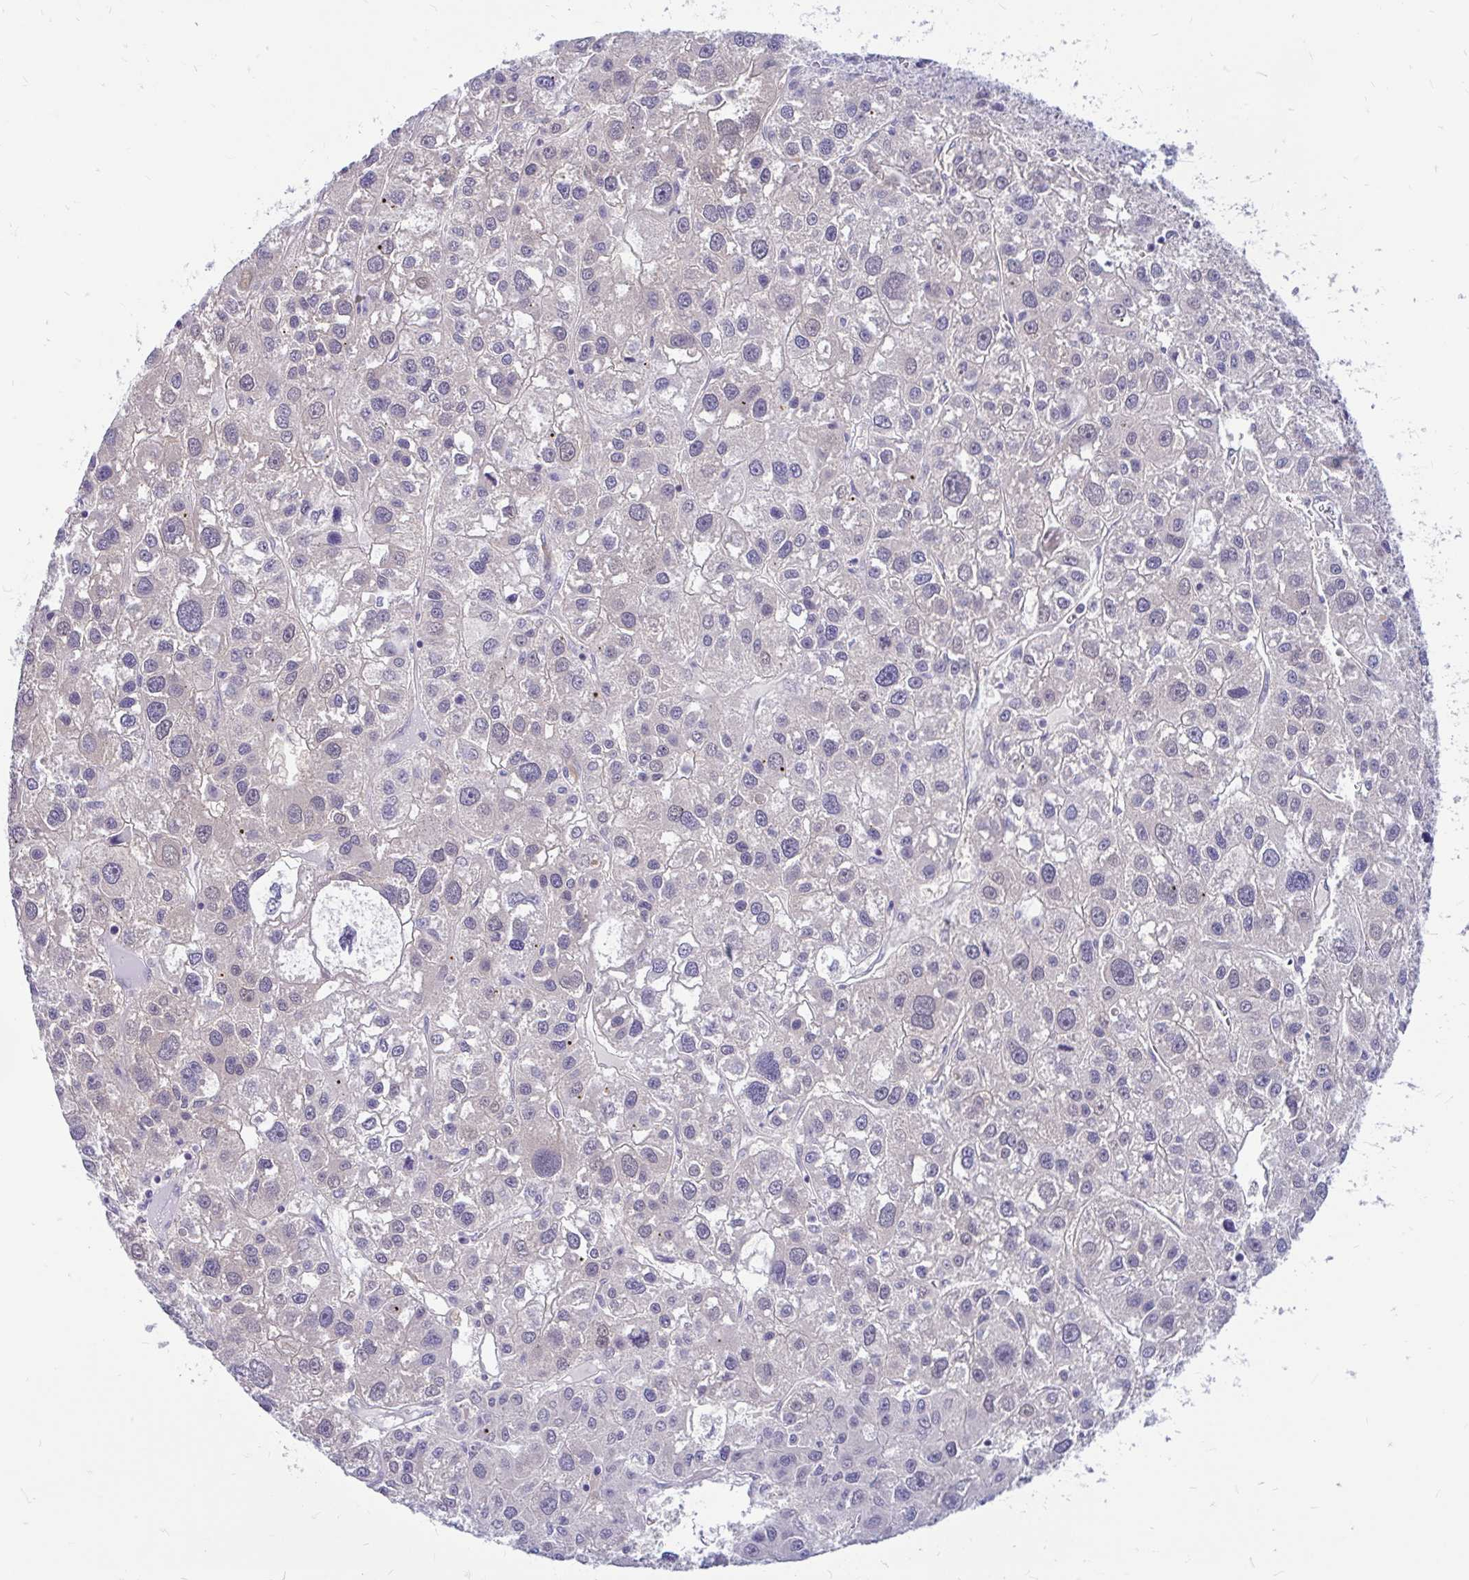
{"staining": {"intensity": "negative", "quantity": "none", "location": "none"}, "tissue": "liver cancer", "cell_type": "Tumor cells", "image_type": "cancer", "snomed": [{"axis": "morphology", "description": "Carcinoma, Hepatocellular, NOS"}, {"axis": "topography", "description": "Liver"}], "caption": "A micrograph of human liver cancer is negative for staining in tumor cells.", "gene": "MAP1LC3A", "patient": {"sex": "male", "age": 73}}